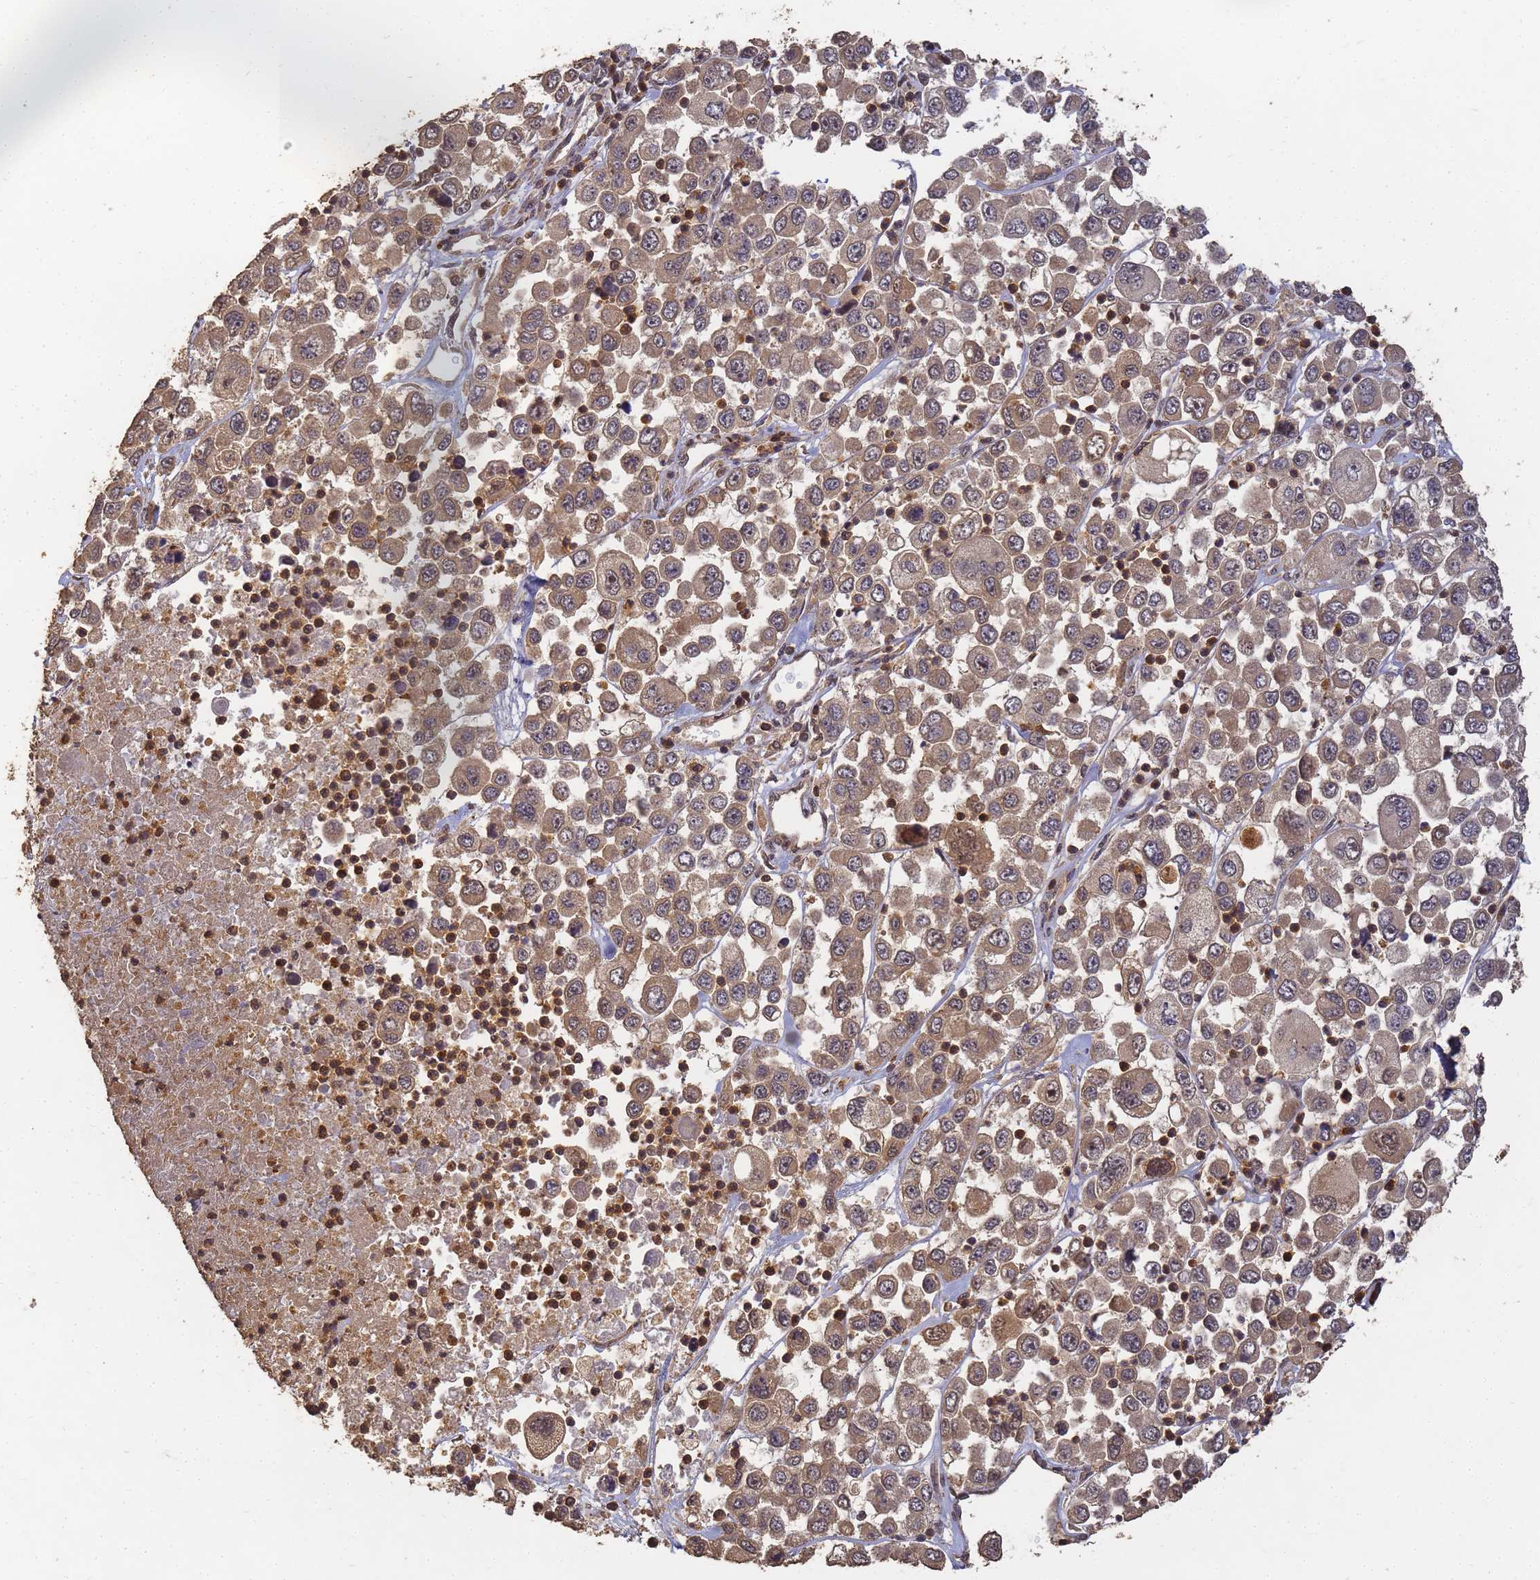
{"staining": {"intensity": "moderate", "quantity": ">75%", "location": "cytoplasmic/membranous,nuclear"}, "tissue": "melanoma", "cell_type": "Tumor cells", "image_type": "cancer", "snomed": [{"axis": "morphology", "description": "Malignant melanoma, Metastatic site"}, {"axis": "topography", "description": "Lymph node"}], "caption": "An immunohistochemistry (IHC) image of neoplastic tissue is shown. Protein staining in brown highlights moderate cytoplasmic/membranous and nuclear positivity in malignant melanoma (metastatic site) within tumor cells.", "gene": "ALKBH1", "patient": {"sex": "female", "age": 54}}